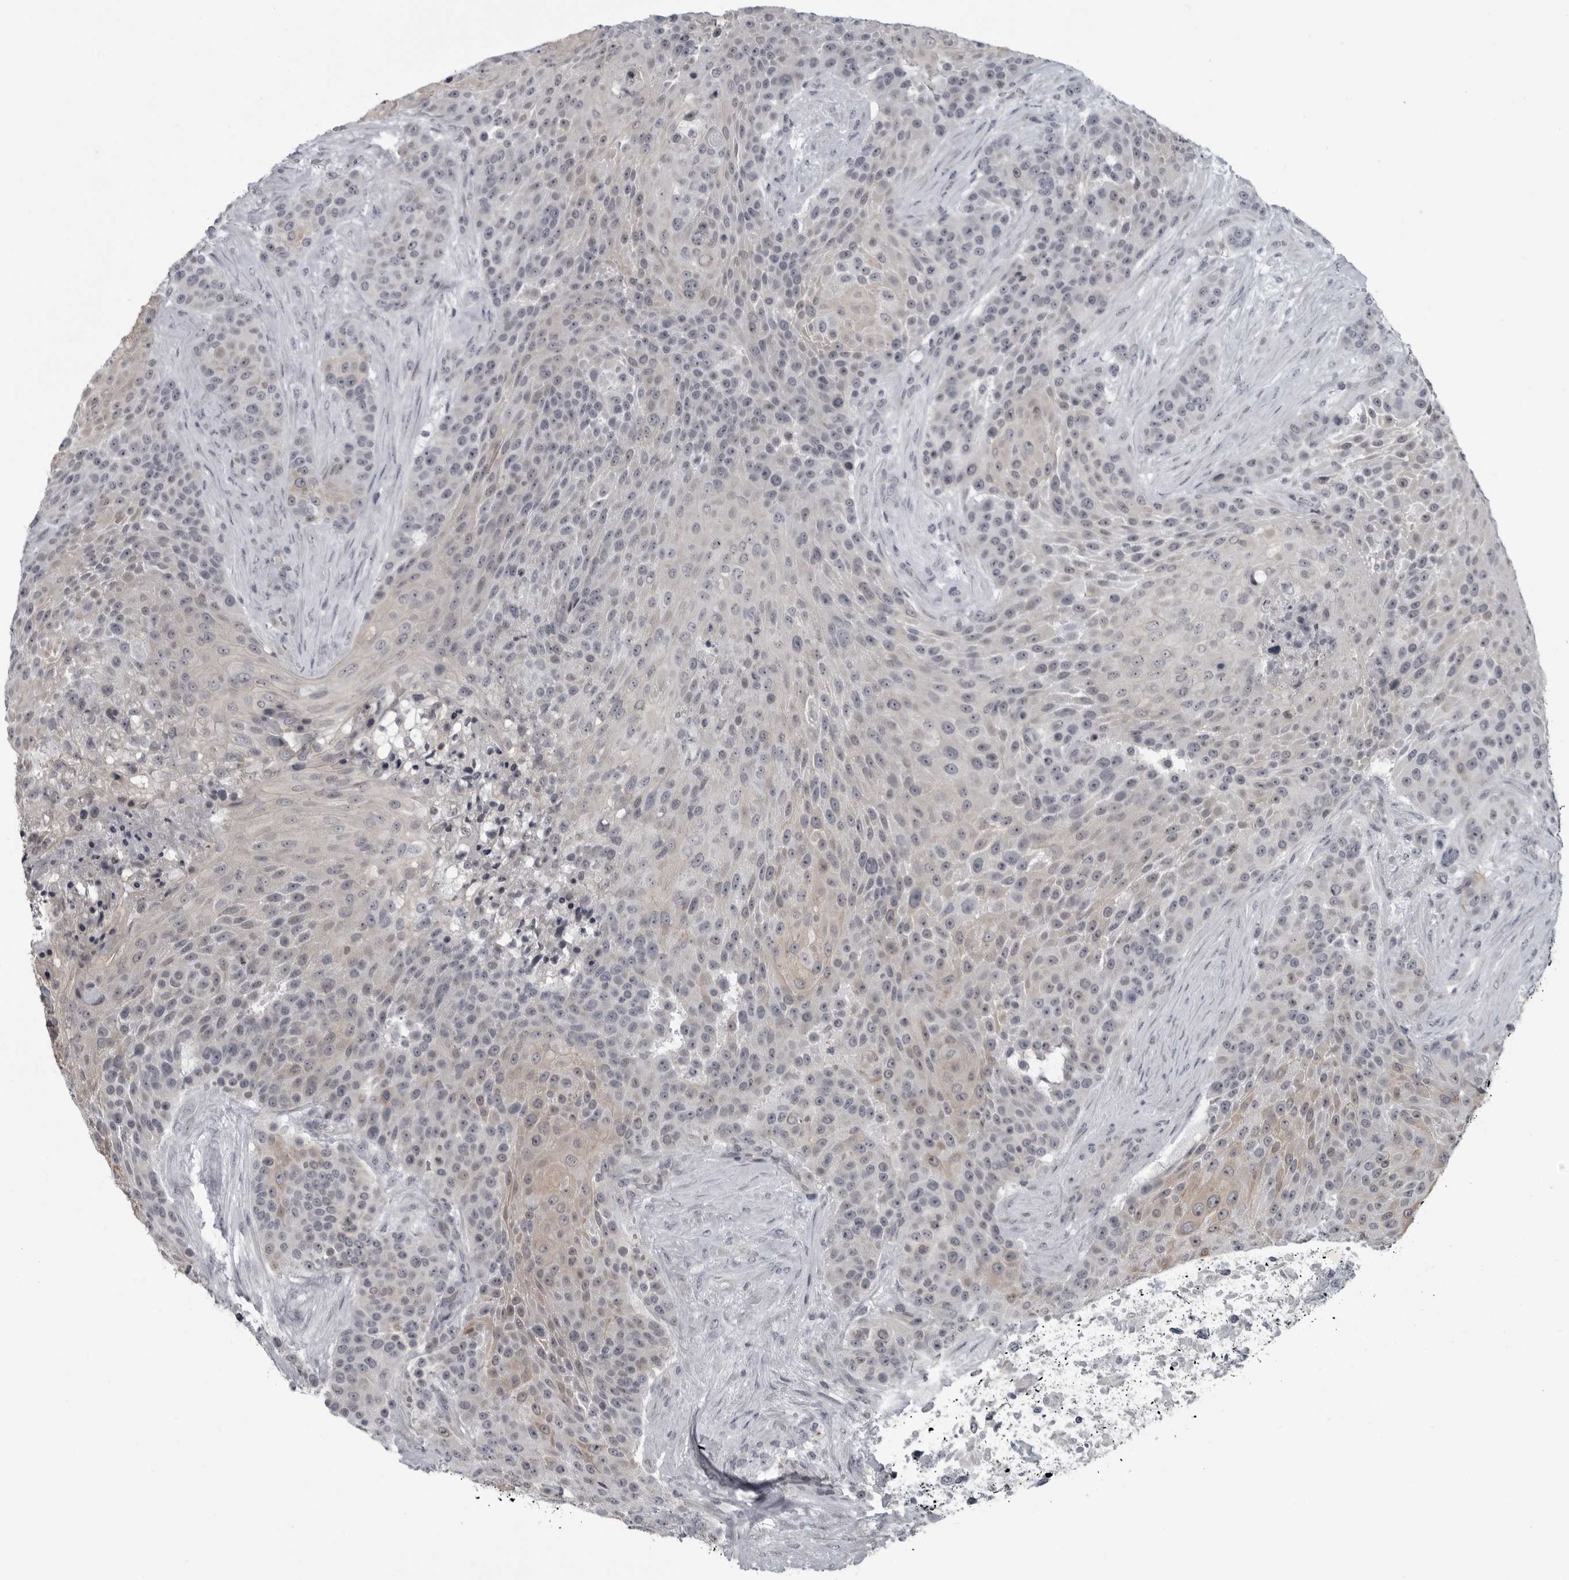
{"staining": {"intensity": "weak", "quantity": "<25%", "location": "cytoplasmic/membranous"}, "tissue": "urothelial cancer", "cell_type": "Tumor cells", "image_type": "cancer", "snomed": [{"axis": "morphology", "description": "Urothelial carcinoma, High grade"}, {"axis": "topography", "description": "Urinary bladder"}], "caption": "A photomicrograph of human high-grade urothelial carcinoma is negative for staining in tumor cells. The staining was performed using DAB to visualize the protein expression in brown, while the nuclei were stained in blue with hematoxylin (Magnification: 20x).", "gene": "LYSMD1", "patient": {"sex": "female", "age": 63}}